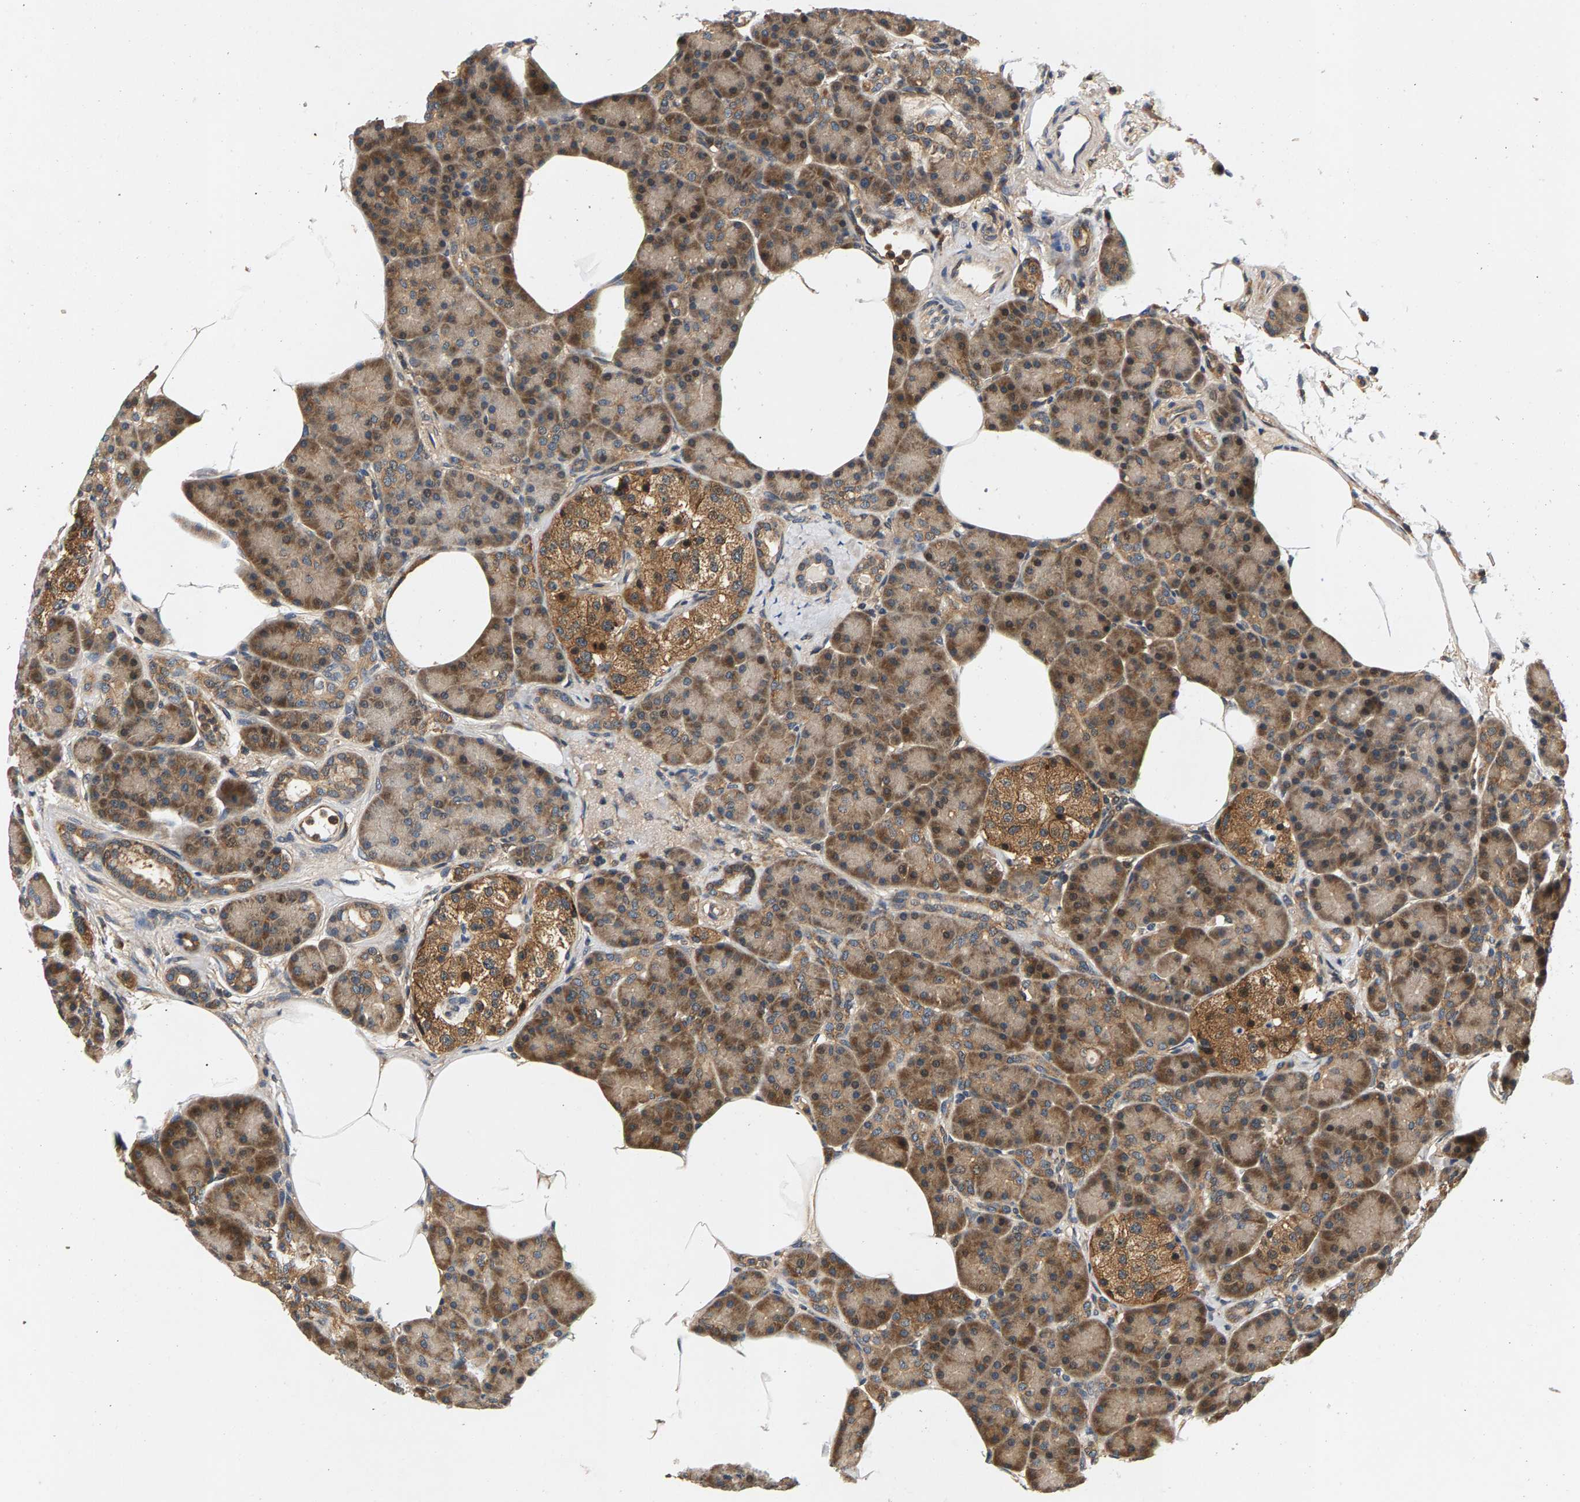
{"staining": {"intensity": "moderate", "quantity": ">75%", "location": "cytoplasmic/membranous"}, "tissue": "pancreas", "cell_type": "Exocrine glandular cells", "image_type": "normal", "snomed": [{"axis": "morphology", "description": "Normal tissue, NOS"}, {"axis": "topography", "description": "Pancreas"}], "caption": "Approximately >75% of exocrine glandular cells in normal pancreas exhibit moderate cytoplasmic/membranous protein staining as visualized by brown immunohistochemical staining.", "gene": "FAM78A", "patient": {"sex": "female", "age": 70}}